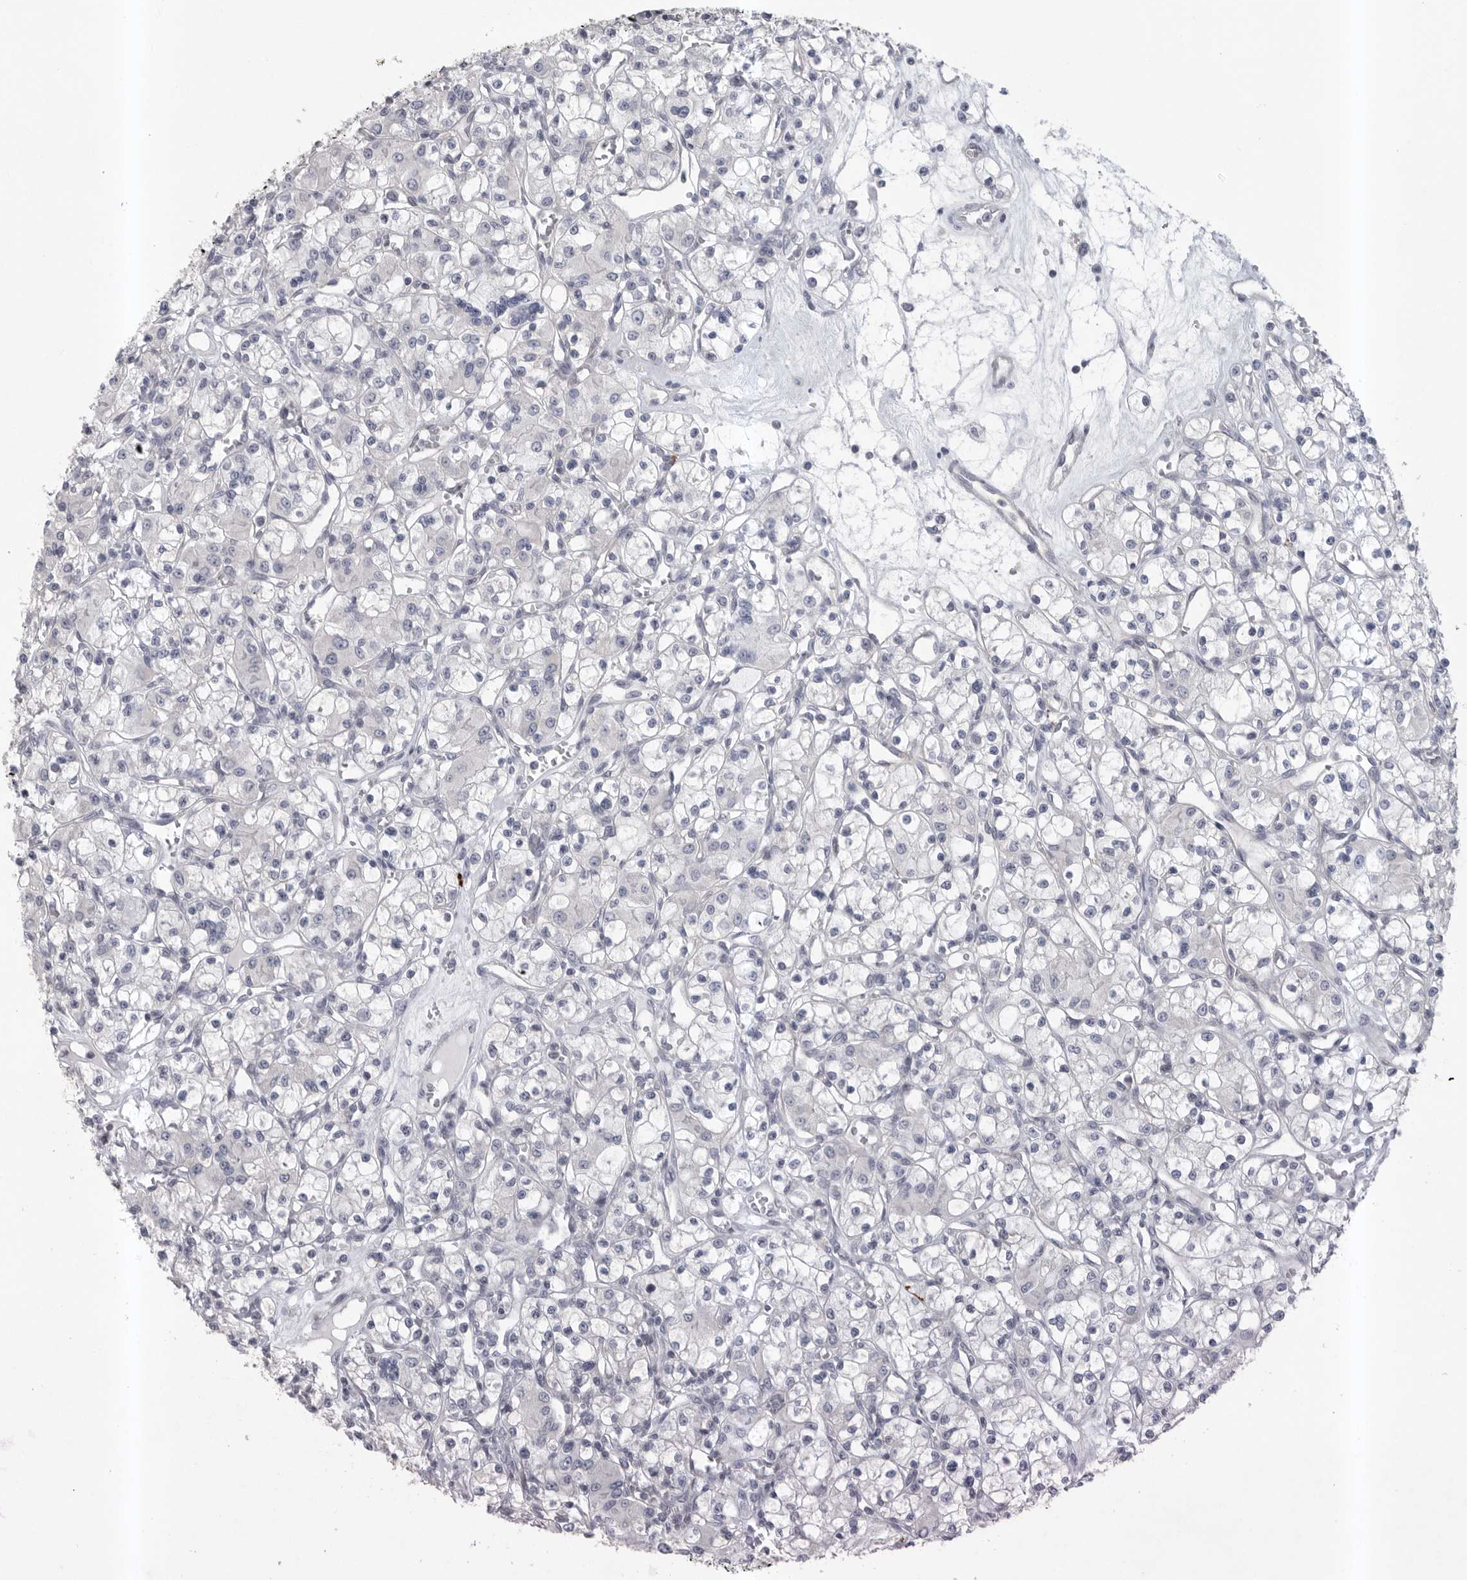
{"staining": {"intensity": "negative", "quantity": "none", "location": "none"}, "tissue": "renal cancer", "cell_type": "Tumor cells", "image_type": "cancer", "snomed": [{"axis": "morphology", "description": "Adenocarcinoma, NOS"}, {"axis": "topography", "description": "Kidney"}], "caption": "DAB immunohistochemical staining of human adenocarcinoma (renal) reveals no significant staining in tumor cells.", "gene": "TMEM69", "patient": {"sex": "female", "age": 59}}